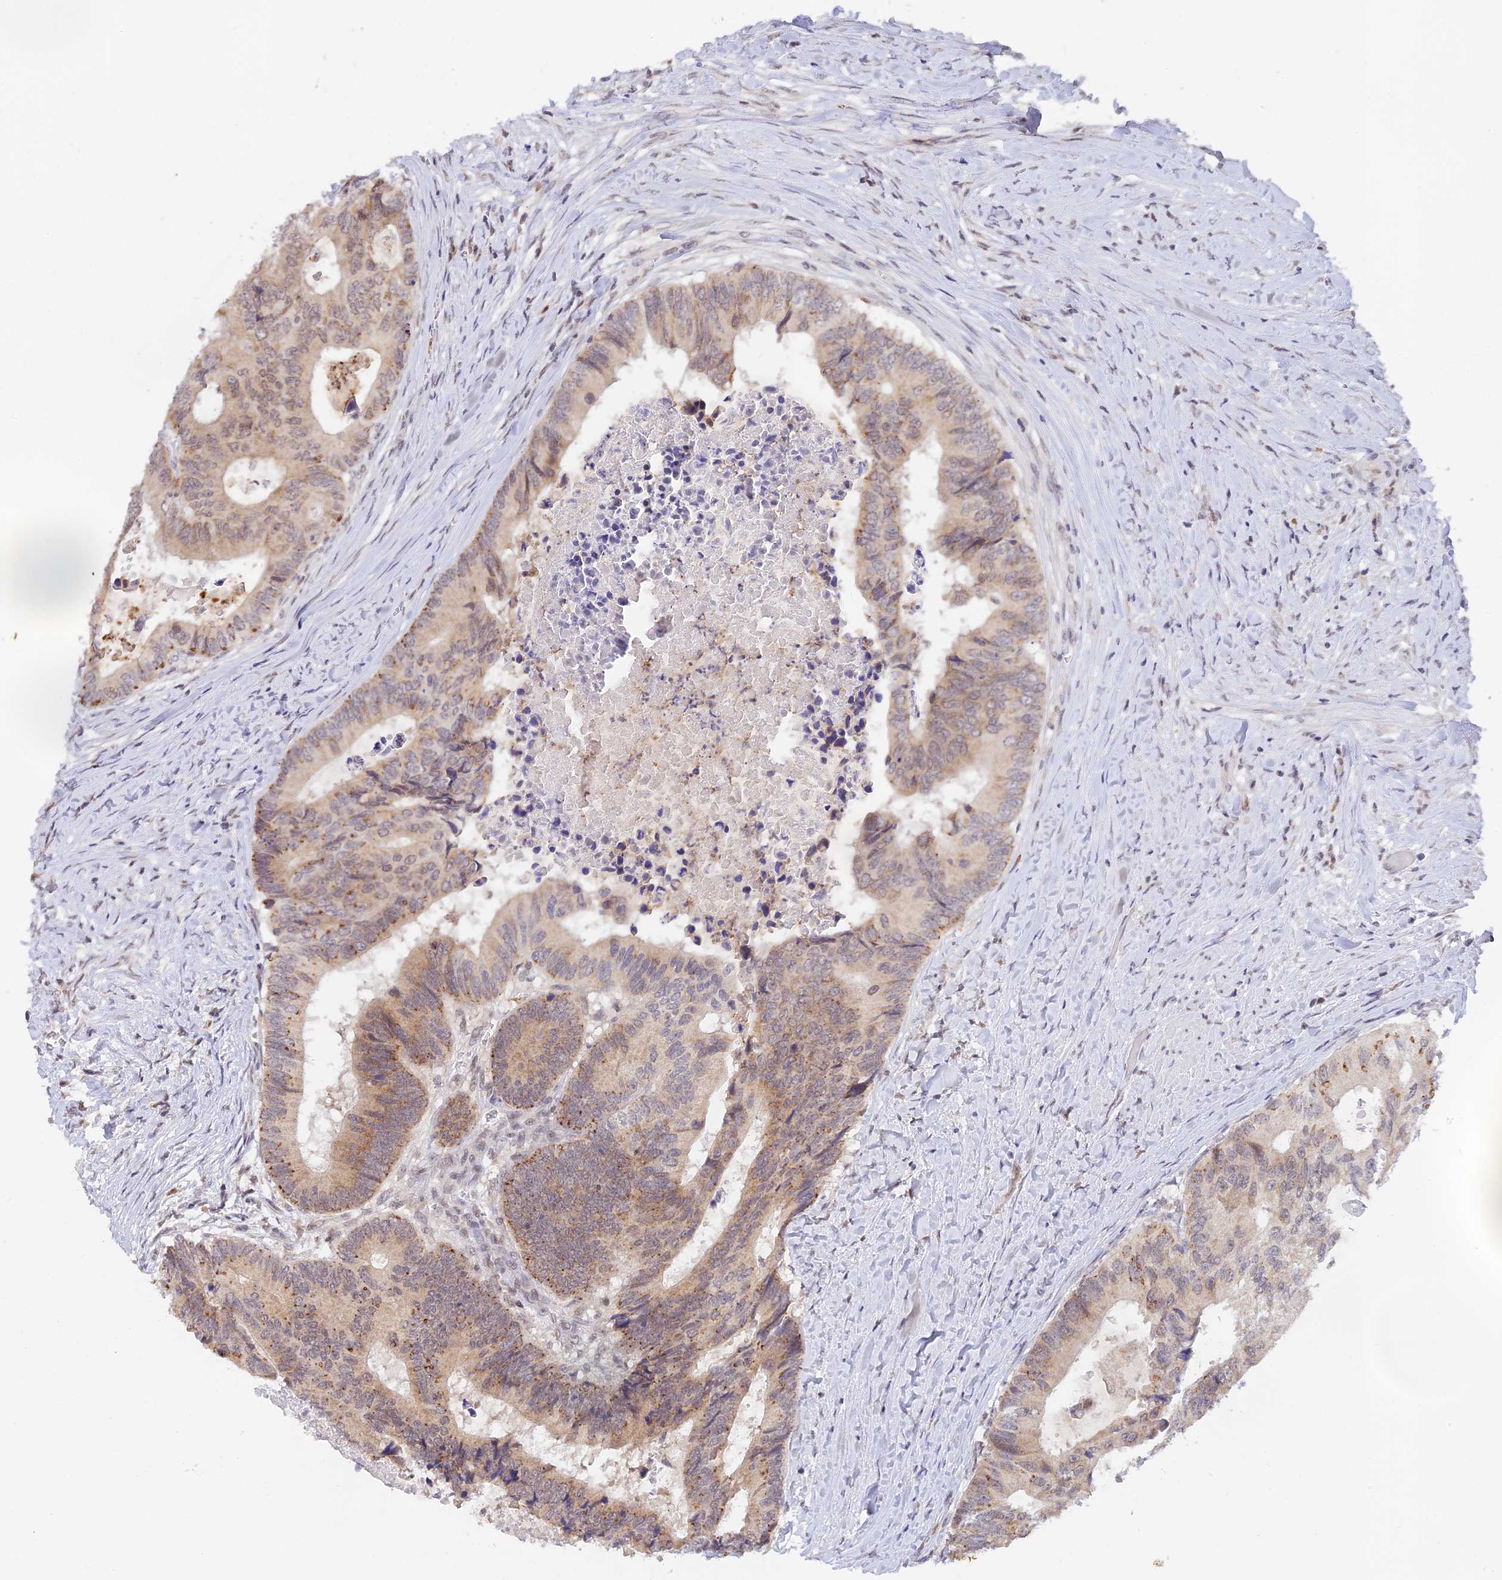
{"staining": {"intensity": "weak", "quantity": ">75%", "location": "cytoplasmic/membranous"}, "tissue": "colorectal cancer", "cell_type": "Tumor cells", "image_type": "cancer", "snomed": [{"axis": "morphology", "description": "Adenocarcinoma, NOS"}, {"axis": "topography", "description": "Colon"}], "caption": "Protein expression analysis of colorectal cancer (adenocarcinoma) displays weak cytoplasmic/membranous staining in about >75% of tumor cells.", "gene": "PEX16", "patient": {"sex": "male", "age": 85}}